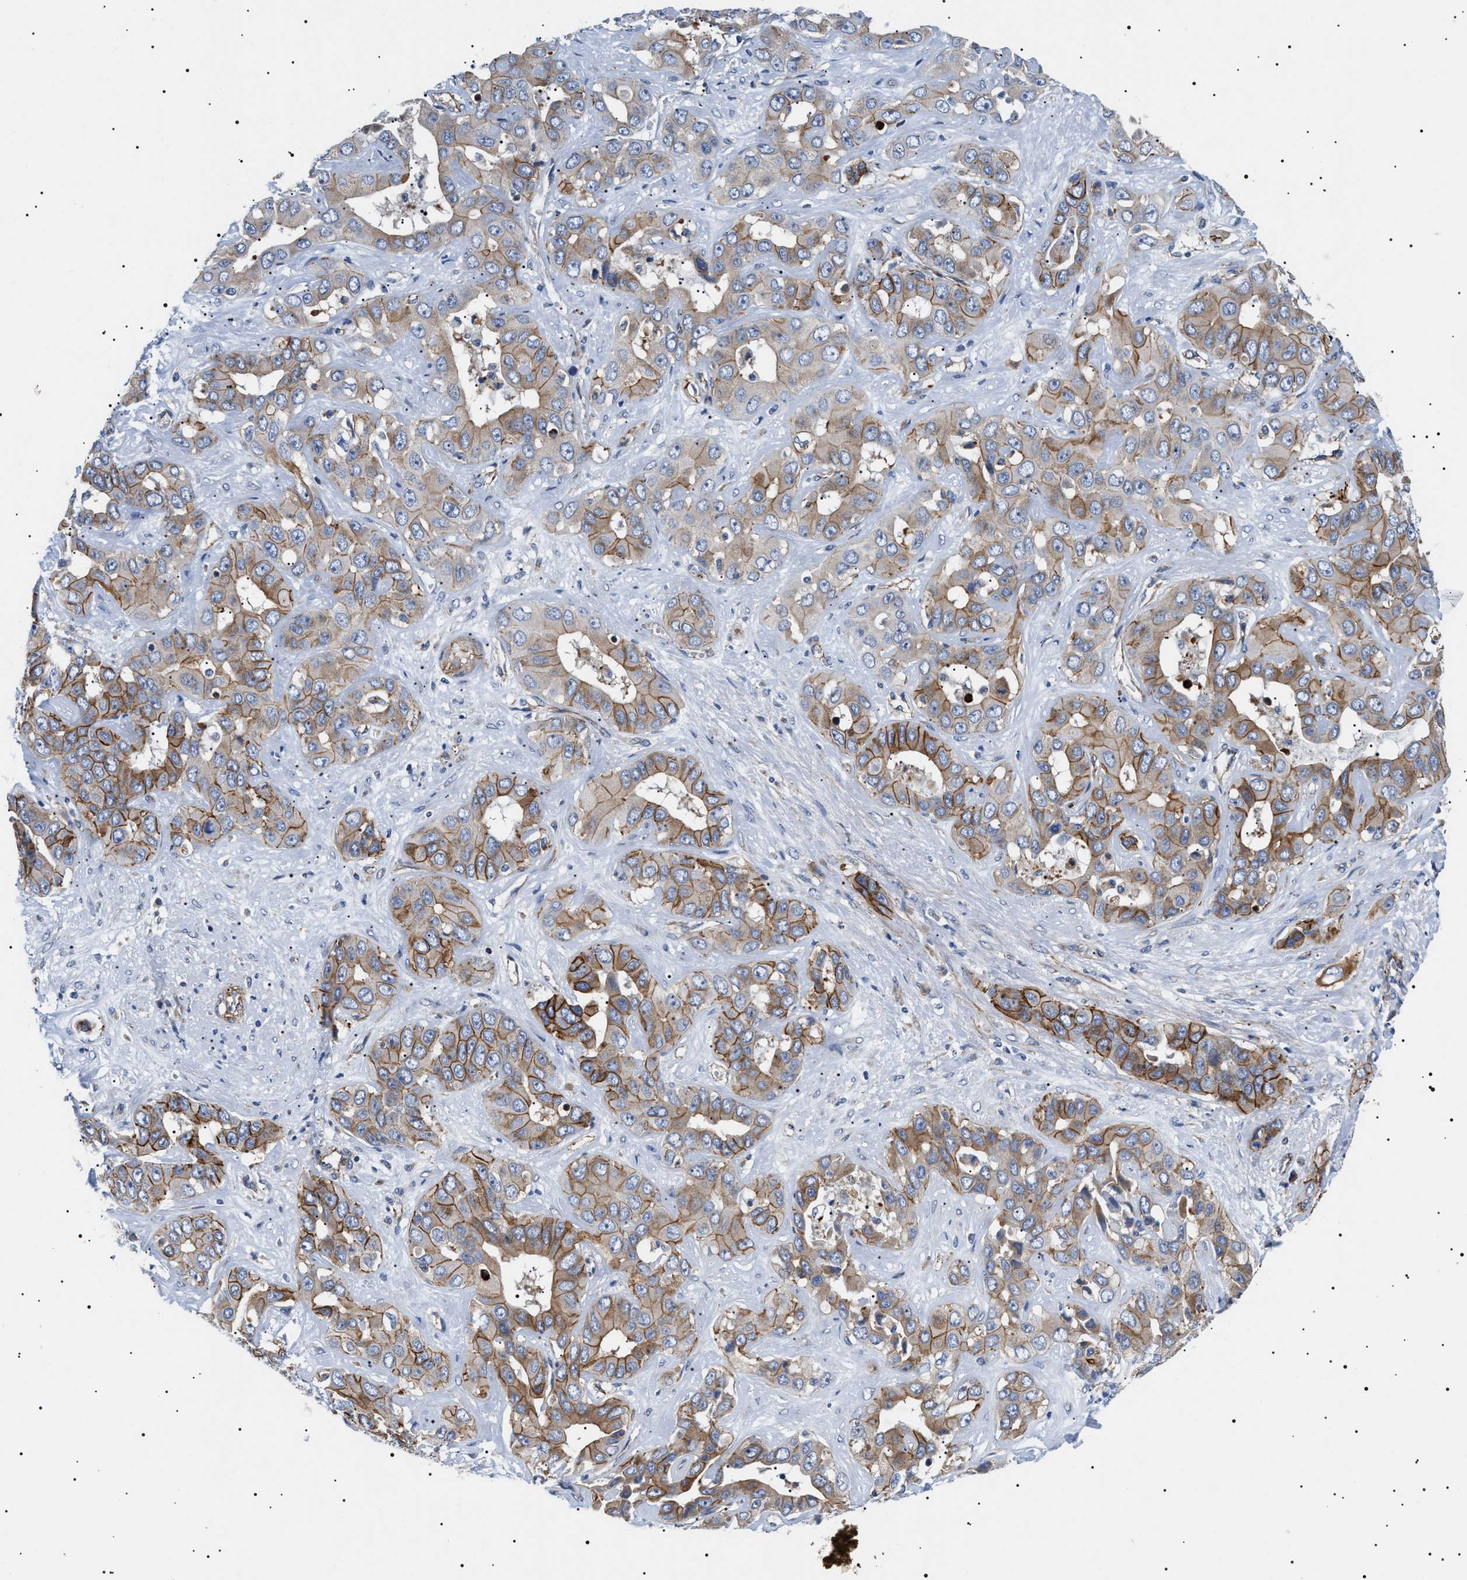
{"staining": {"intensity": "moderate", "quantity": ">75%", "location": "cytoplasmic/membranous"}, "tissue": "liver cancer", "cell_type": "Tumor cells", "image_type": "cancer", "snomed": [{"axis": "morphology", "description": "Cholangiocarcinoma"}, {"axis": "topography", "description": "Liver"}], "caption": "An image showing moderate cytoplasmic/membranous expression in about >75% of tumor cells in cholangiocarcinoma (liver), as visualized by brown immunohistochemical staining.", "gene": "TMEM222", "patient": {"sex": "female", "age": 52}}